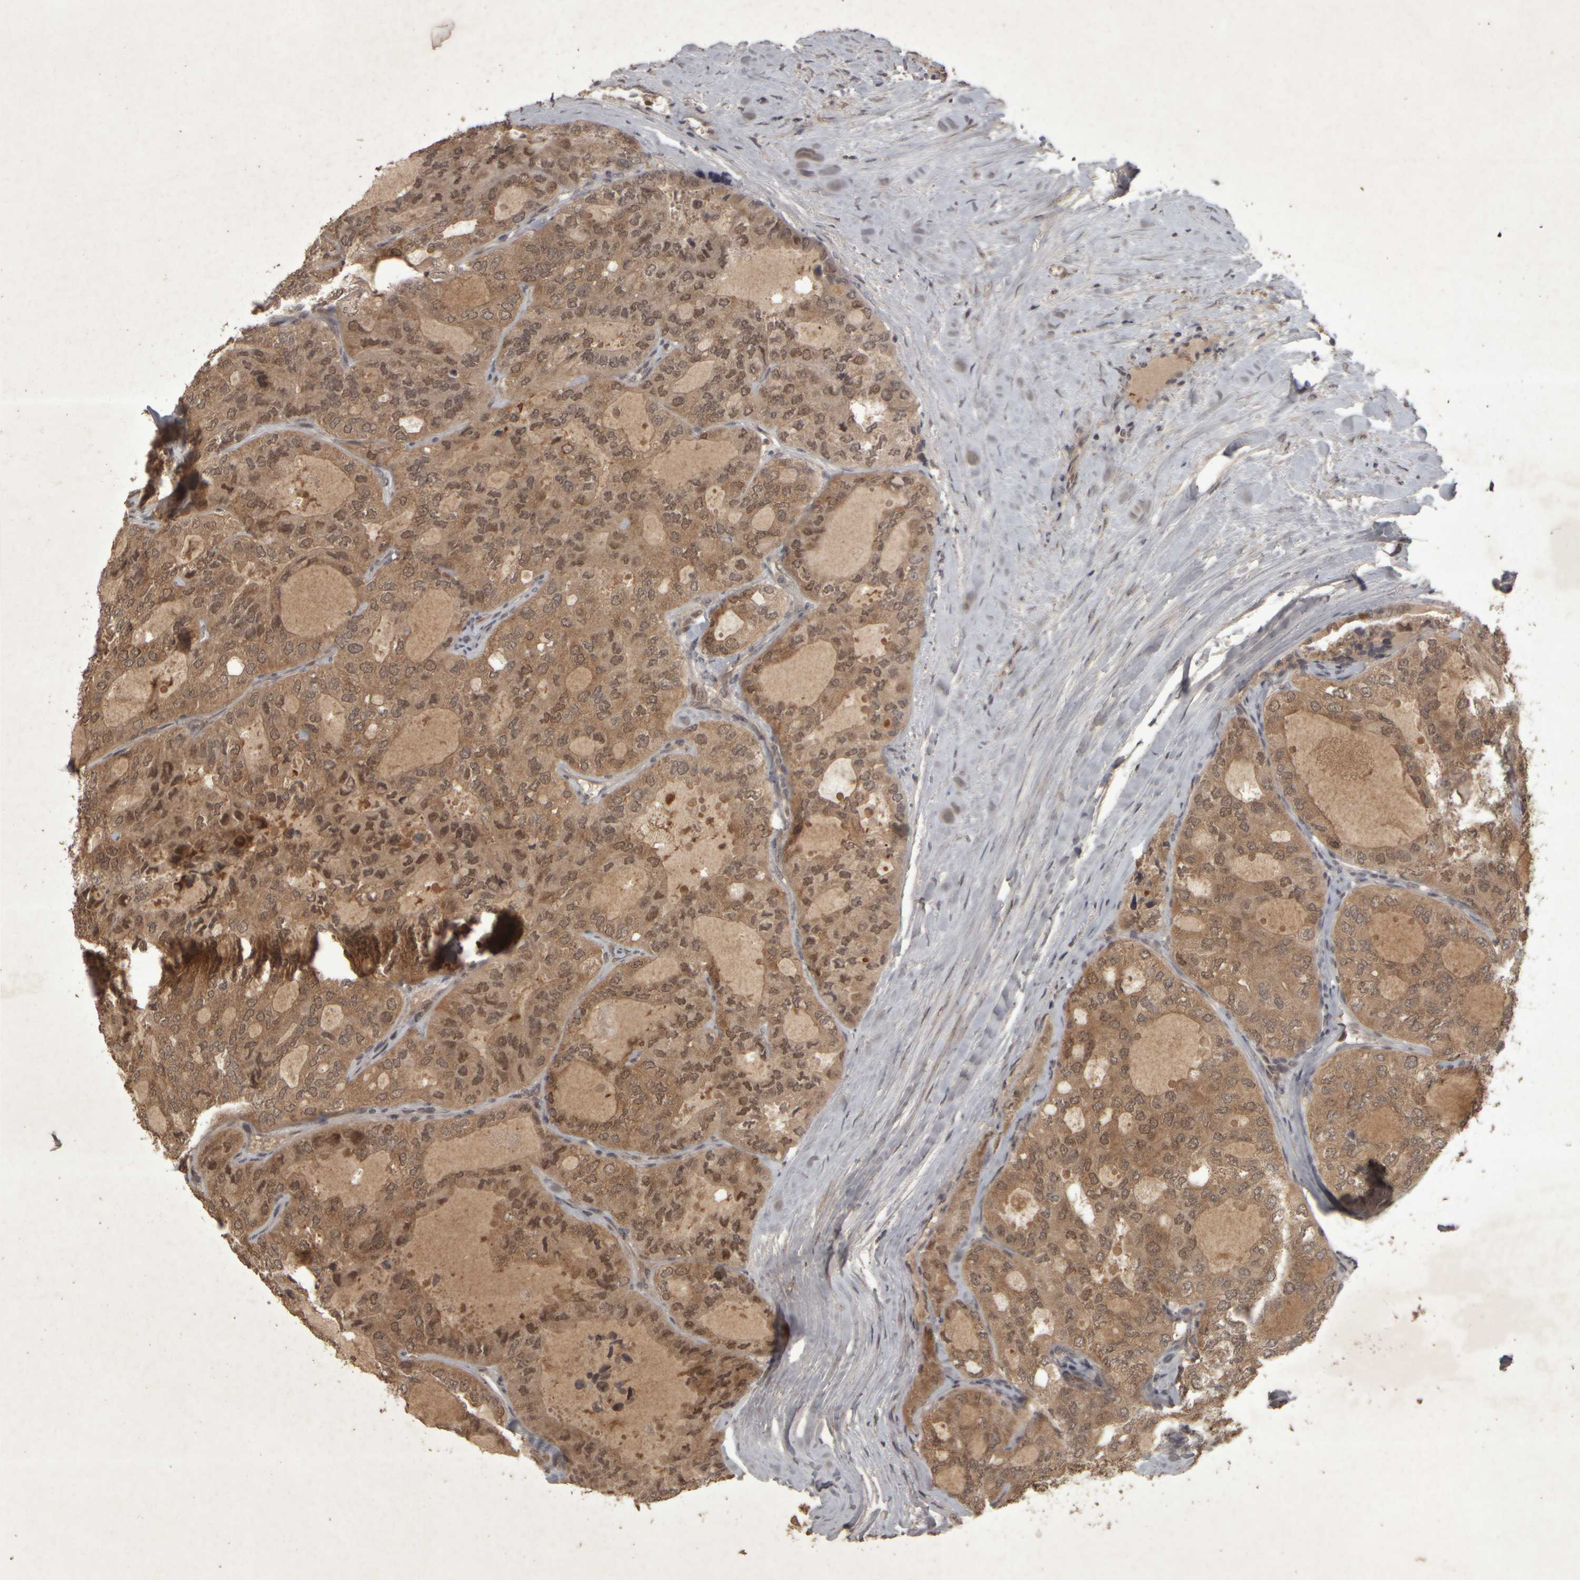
{"staining": {"intensity": "moderate", "quantity": ">75%", "location": "cytoplasmic/membranous,nuclear"}, "tissue": "thyroid cancer", "cell_type": "Tumor cells", "image_type": "cancer", "snomed": [{"axis": "morphology", "description": "Follicular adenoma carcinoma, NOS"}, {"axis": "topography", "description": "Thyroid gland"}], "caption": "The histopathology image shows staining of thyroid follicular adenoma carcinoma, revealing moderate cytoplasmic/membranous and nuclear protein expression (brown color) within tumor cells.", "gene": "ACO1", "patient": {"sex": "male", "age": 75}}